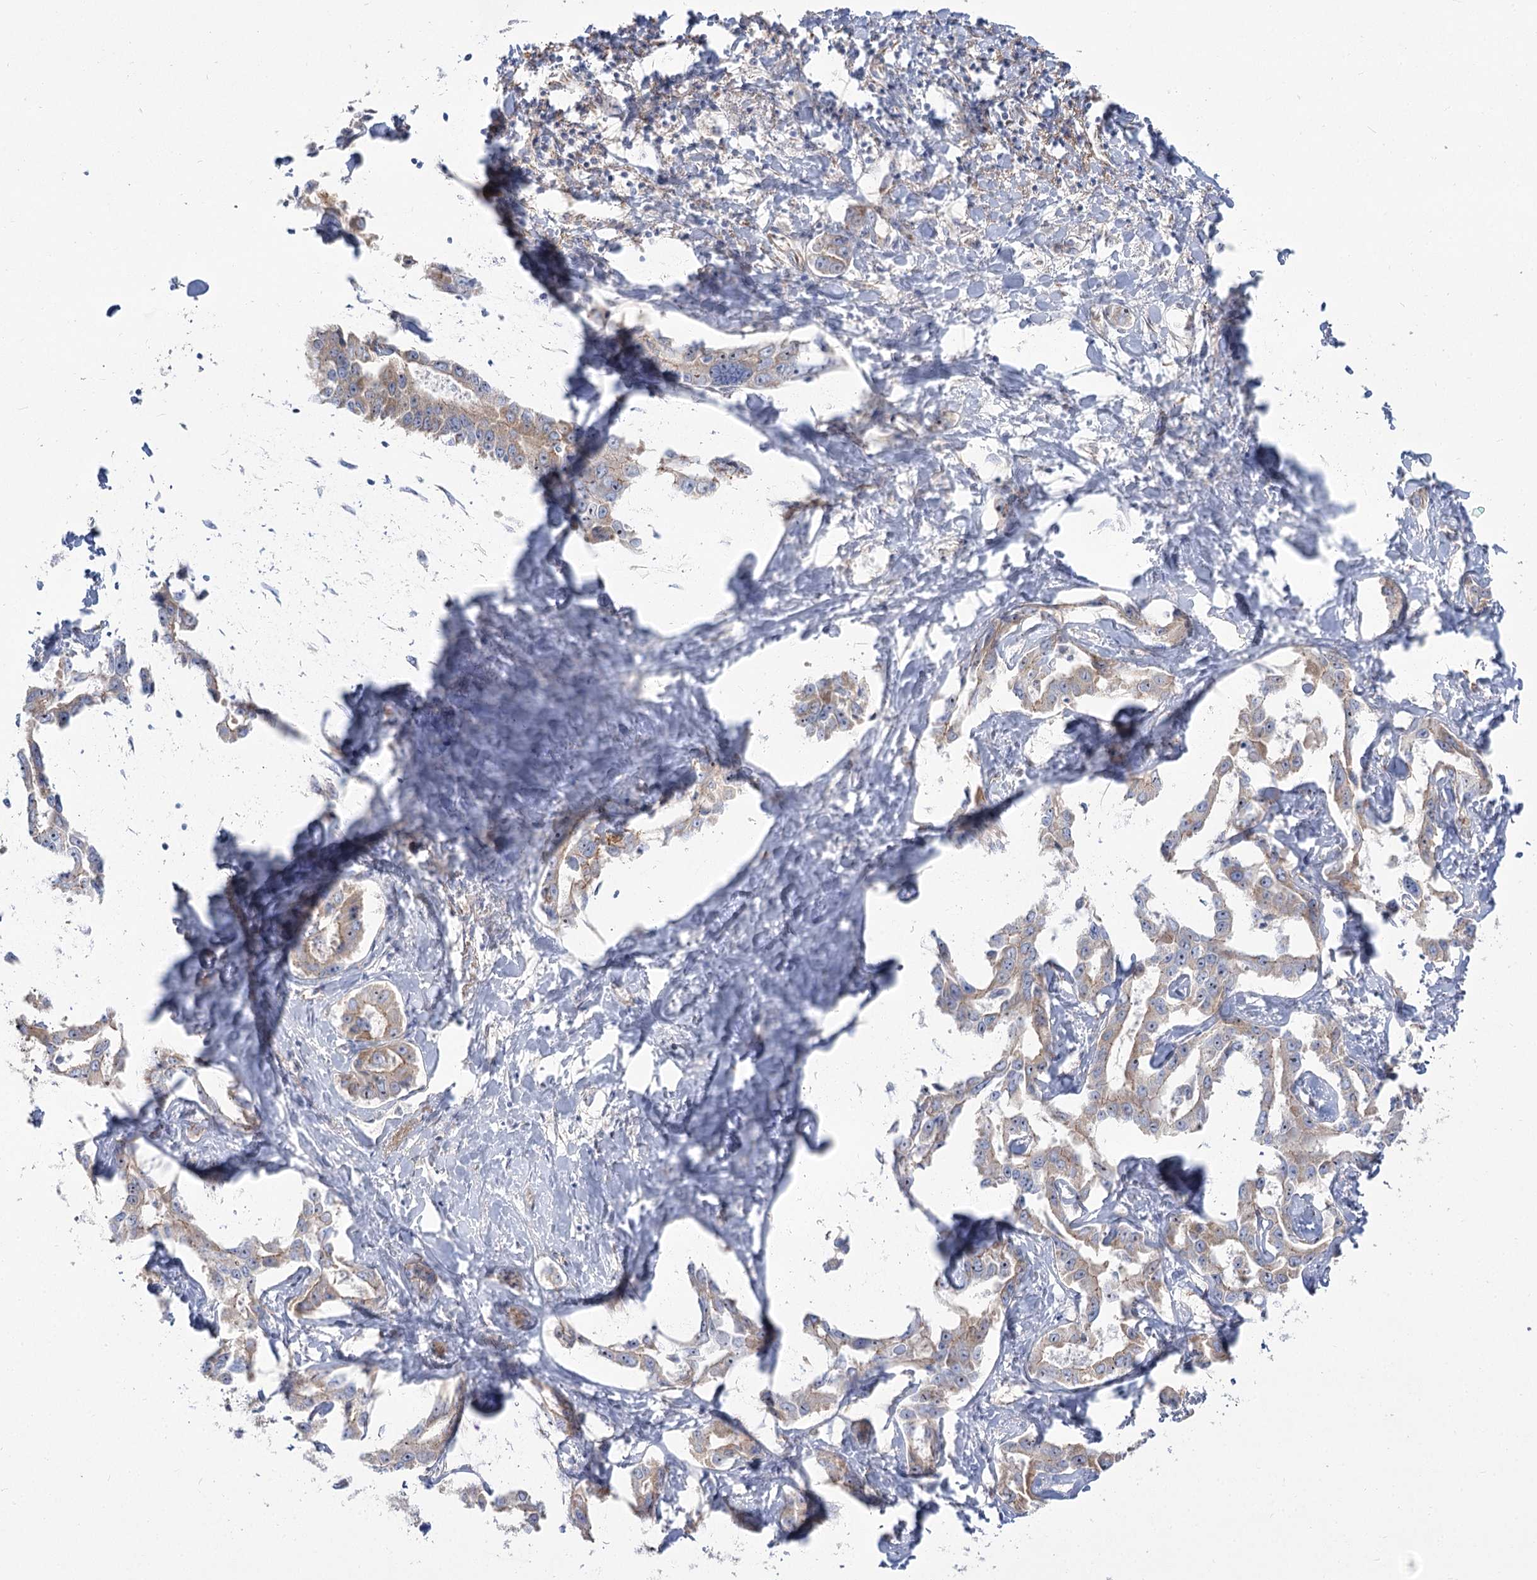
{"staining": {"intensity": "moderate", "quantity": ">75%", "location": "cytoplasmic/membranous,nuclear"}, "tissue": "liver cancer", "cell_type": "Tumor cells", "image_type": "cancer", "snomed": [{"axis": "morphology", "description": "Cholangiocarcinoma"}, {"axis": "topography", "description": "Liver"}], "caption": "High-power microscopy captured an immunohistochemistry (IHC) micrograph of liver cholangiocarcinoma, revealing moderate cytoplasmic/membranous and nuclear expression in approximately >75% of tumor cells.", "gene": "SUOX", "patient": {"sex": "male", "age": 59}}